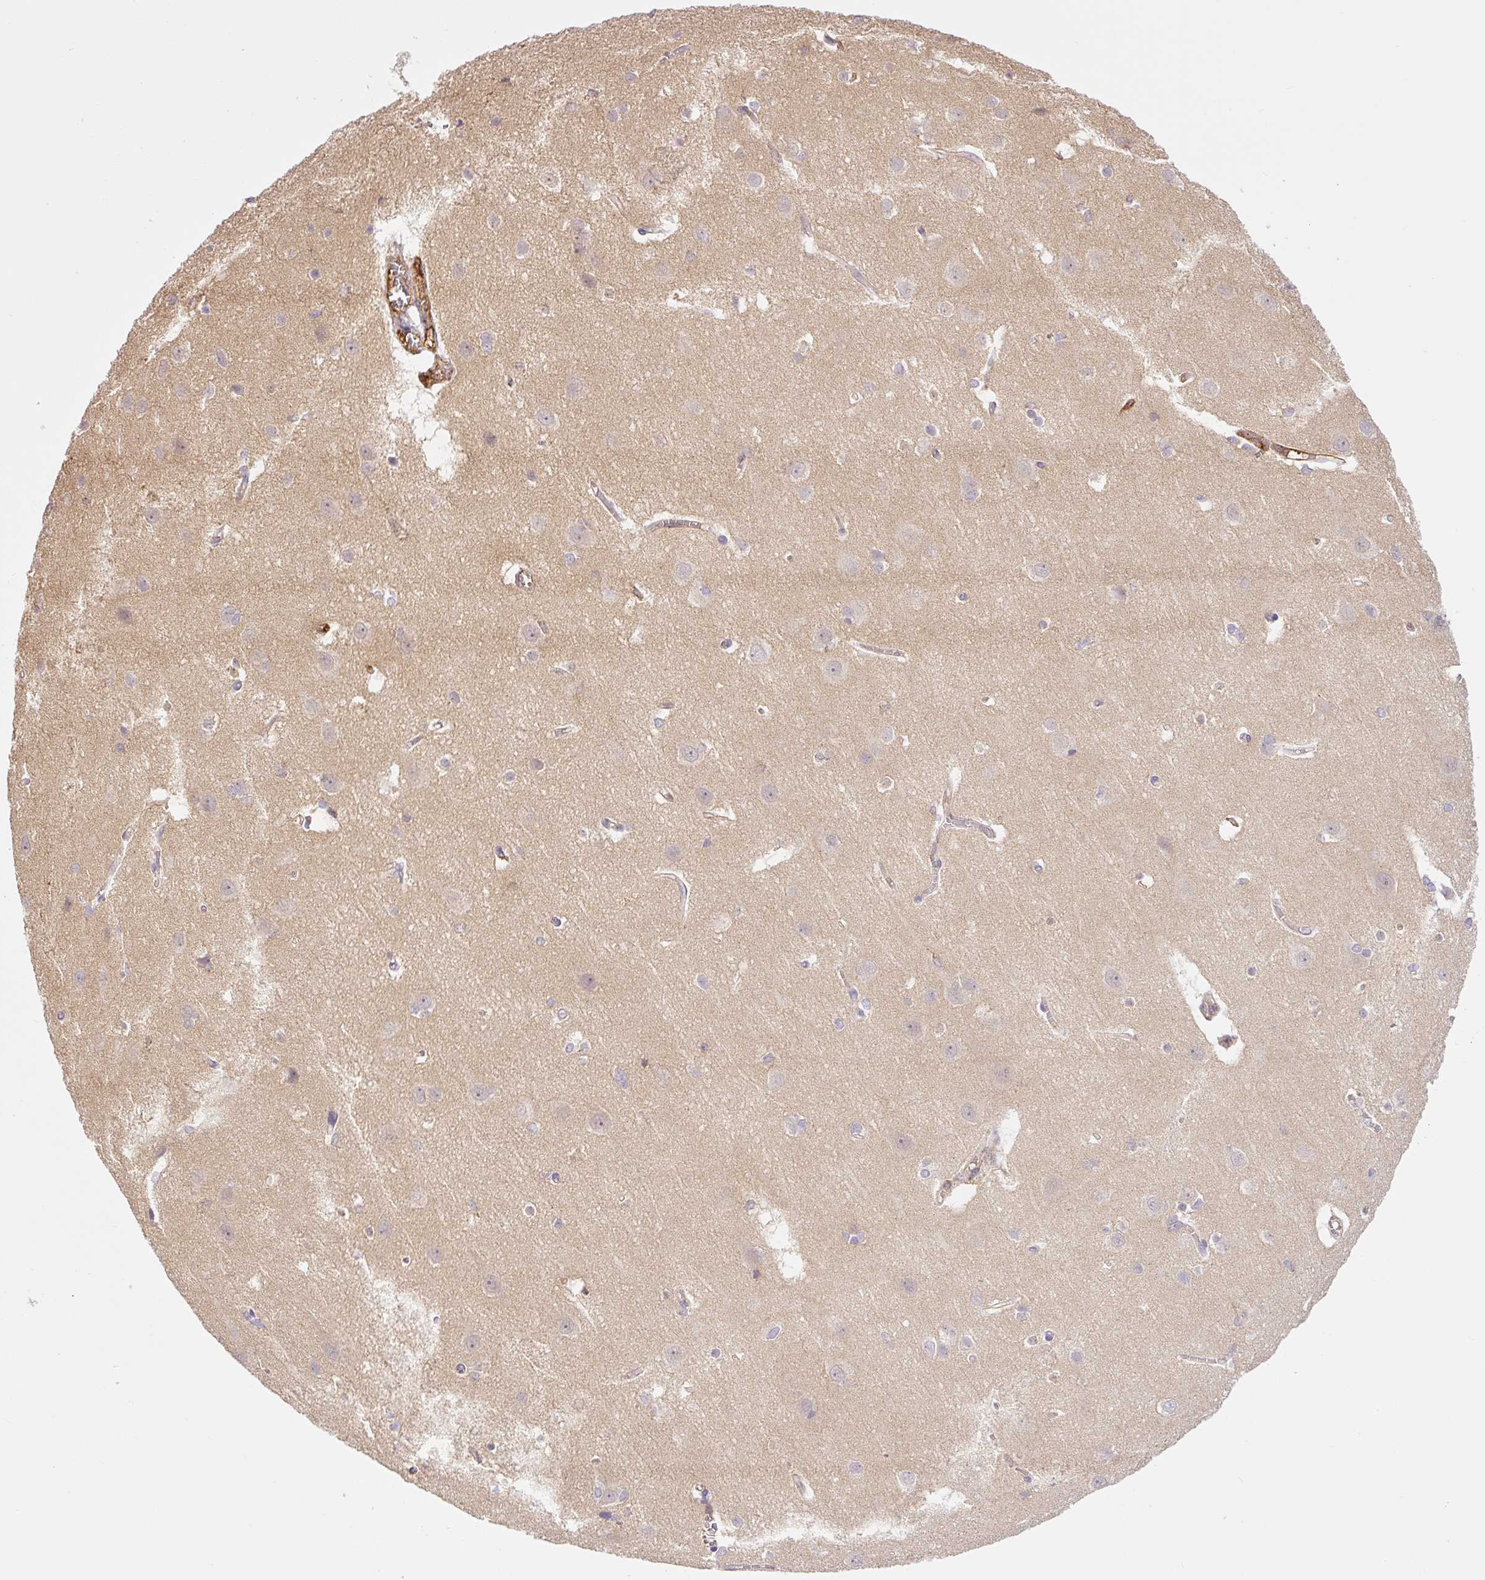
{"staining": {"intensity": "weak", "quantity": "25%-75%", "location": "cytoplasmic/membranous"}, "tissue": "cerebral cortex", "cell_type": "Endothelial cells", "image_type": "normal", "snomed": [{"axis": "morphology", "description": "Normal tissue, NOS"}, {"axis": "topography", "description": "Cerebral cortex"}], "caption": "Benign cerebral cortex was stained to show a protein in brown. There is low levels of weak cytoplasmic/membranous staining in approximately 25%-75% of endothelial cells. (DAB (3,3'-diaminobenzidine) = brown stain, brightfield microscopy at high magnification).", "gene": "PLA2G4A", "patient": {"sex": "male", "age": 37}}